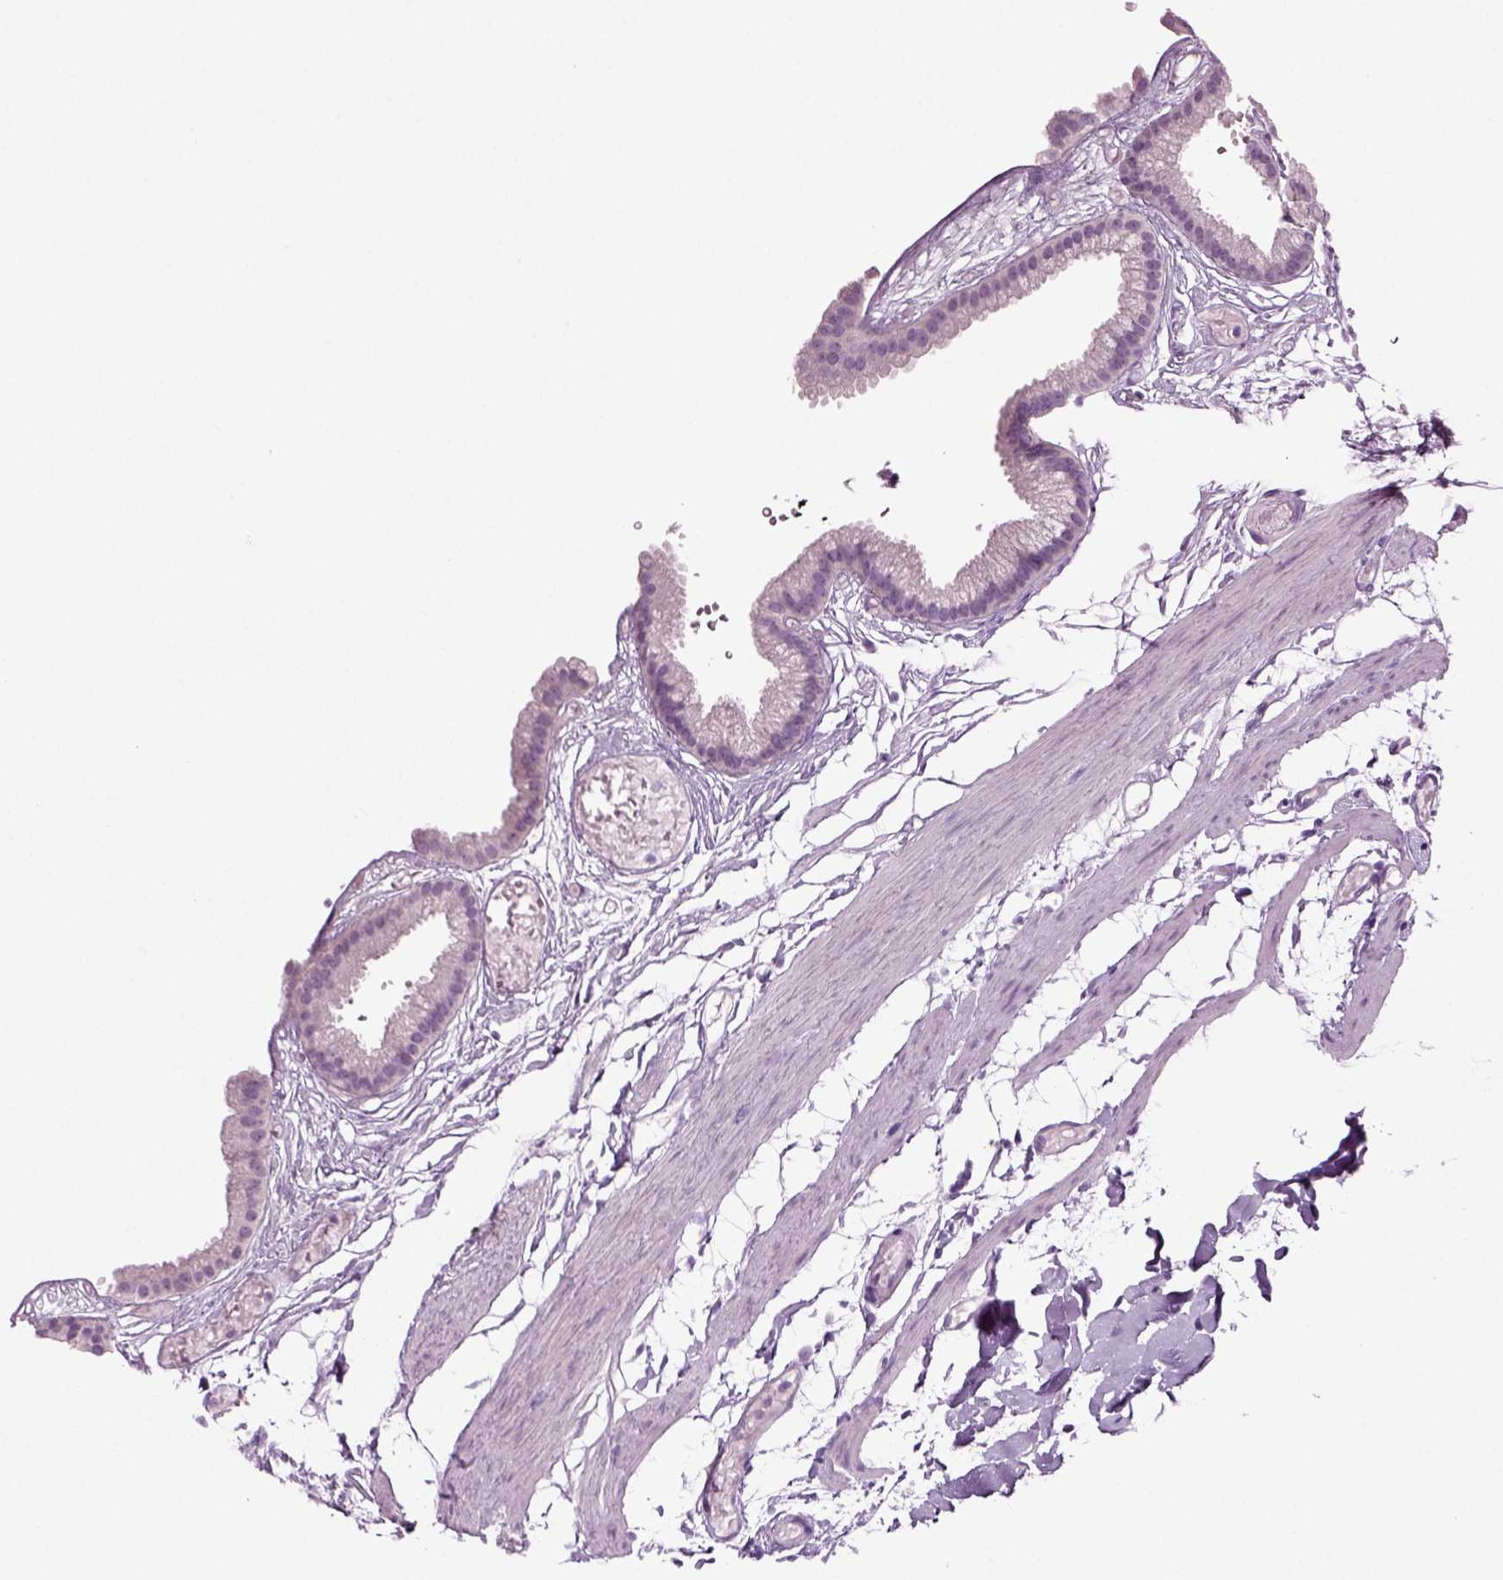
{"staining": {"intensity": "negative", "quantity": "none", "location": "none"}, "tissue": "gallbladder", "cell_type": "Glandular cells", "image_type": "normal", "snomed": [{"axis": "morphology", "description": "Normal tissue, NOS"}, {"axis": "topography", "description": "Gallbladder"}], "caption": "A high-resolution micrograph shows immunohistochemistry (IHC) staining of normal gallbladder, which shows no significant staining in glandular cells.", "gene": "COL9A2", "patient": {"sex": "female", "age": 45}}